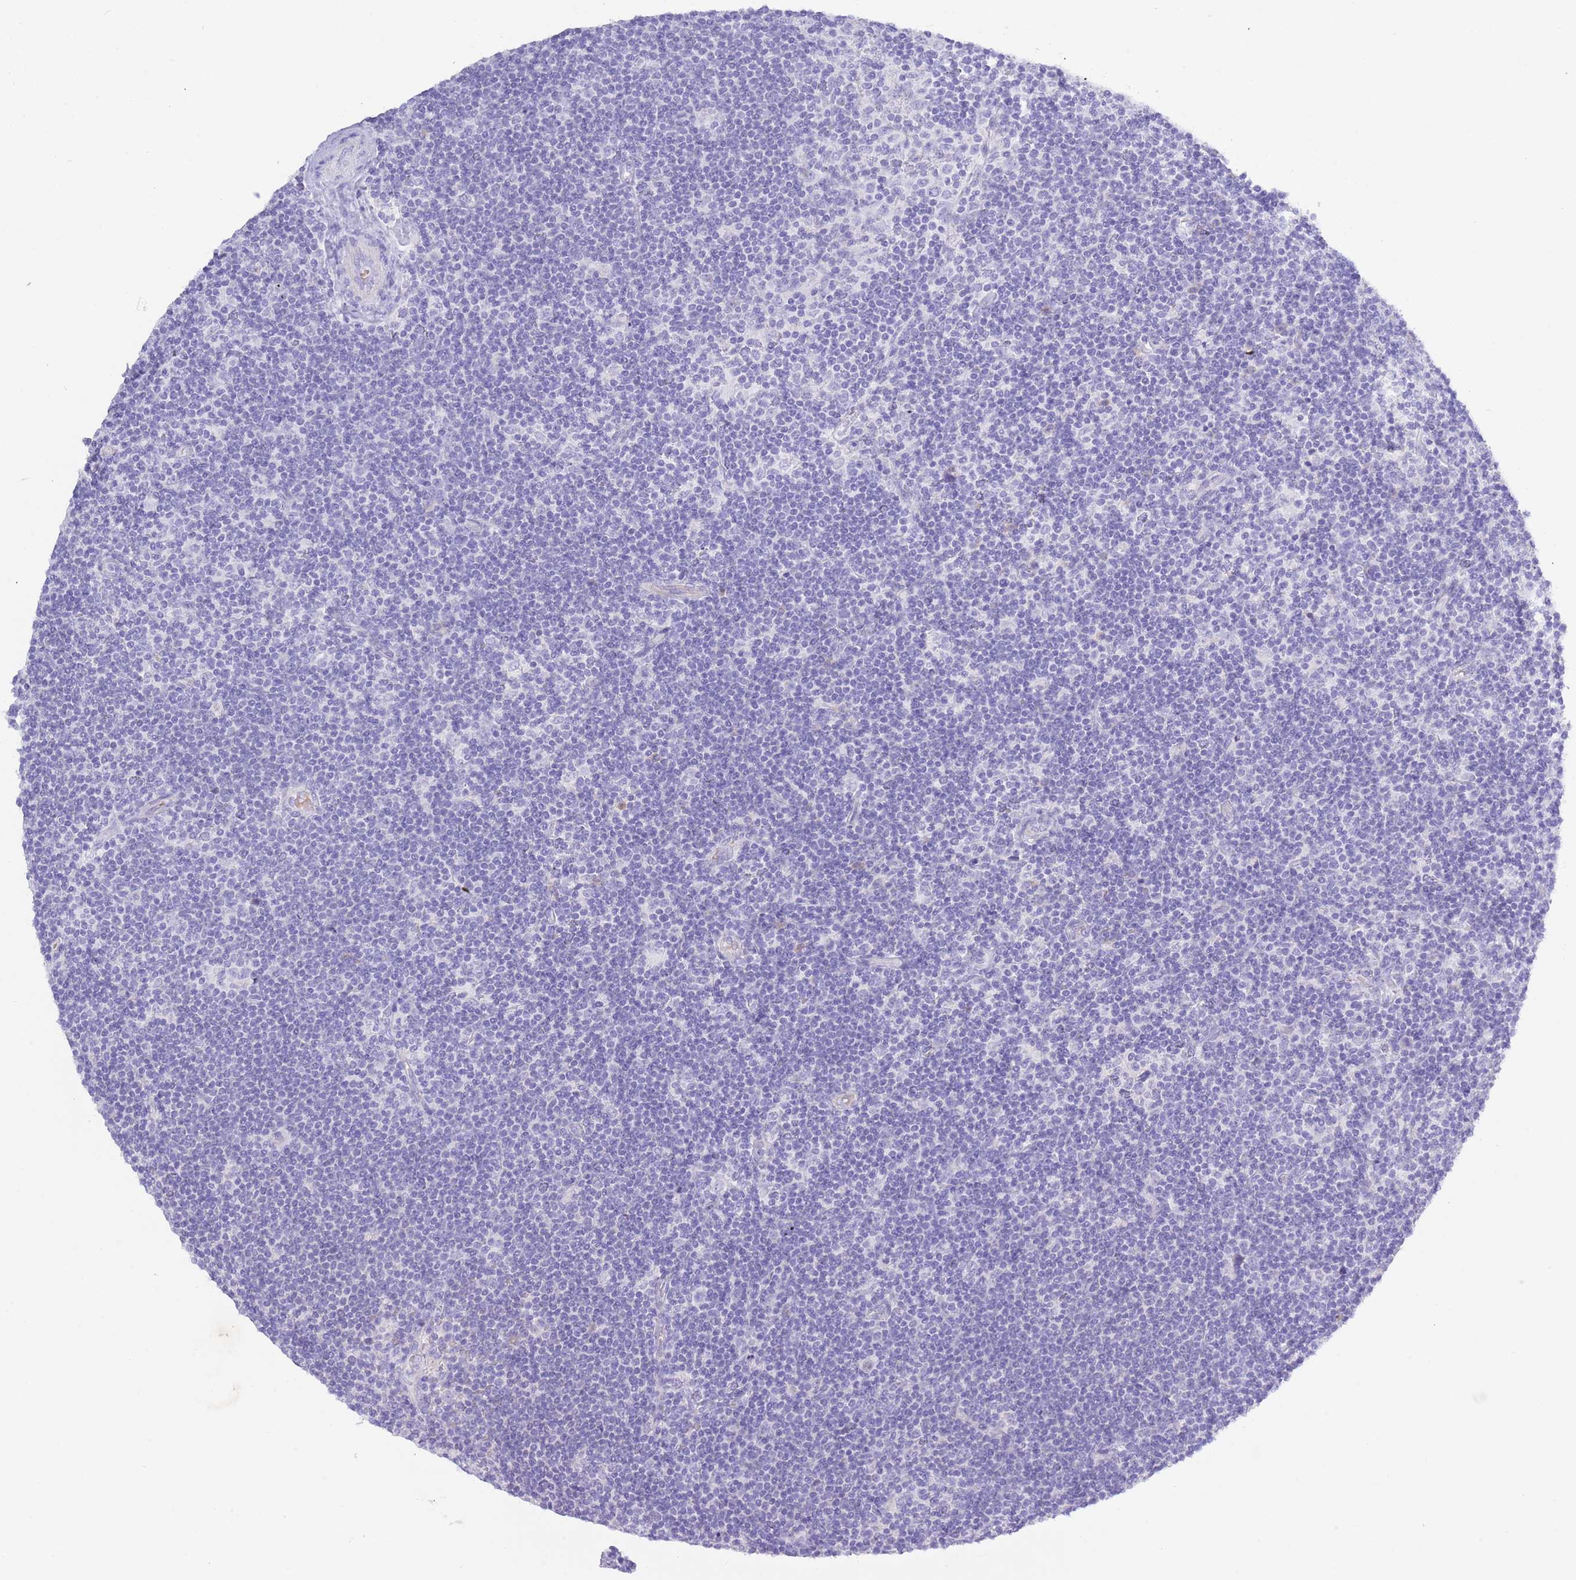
{"staining": {"intensity": "negative", "quantity": "none", "location": "none"}, "tissue": "lymphoma", "cell_type": "Tumor cells", "image_type": "cancer", "snomed": [{"axis": "morphology", "description": "Hodgkin's disease, NOS"}, {"axis": "topography", "description": "Lymph node"}], "caption": "DAB (3,3'-diaminobenzidine) immunohistochemical staining of human Hodgkin's disease displays no significant expression in tumor cells.", "gene": "ACR", "patient": {"sex": "female", "age": 57}}